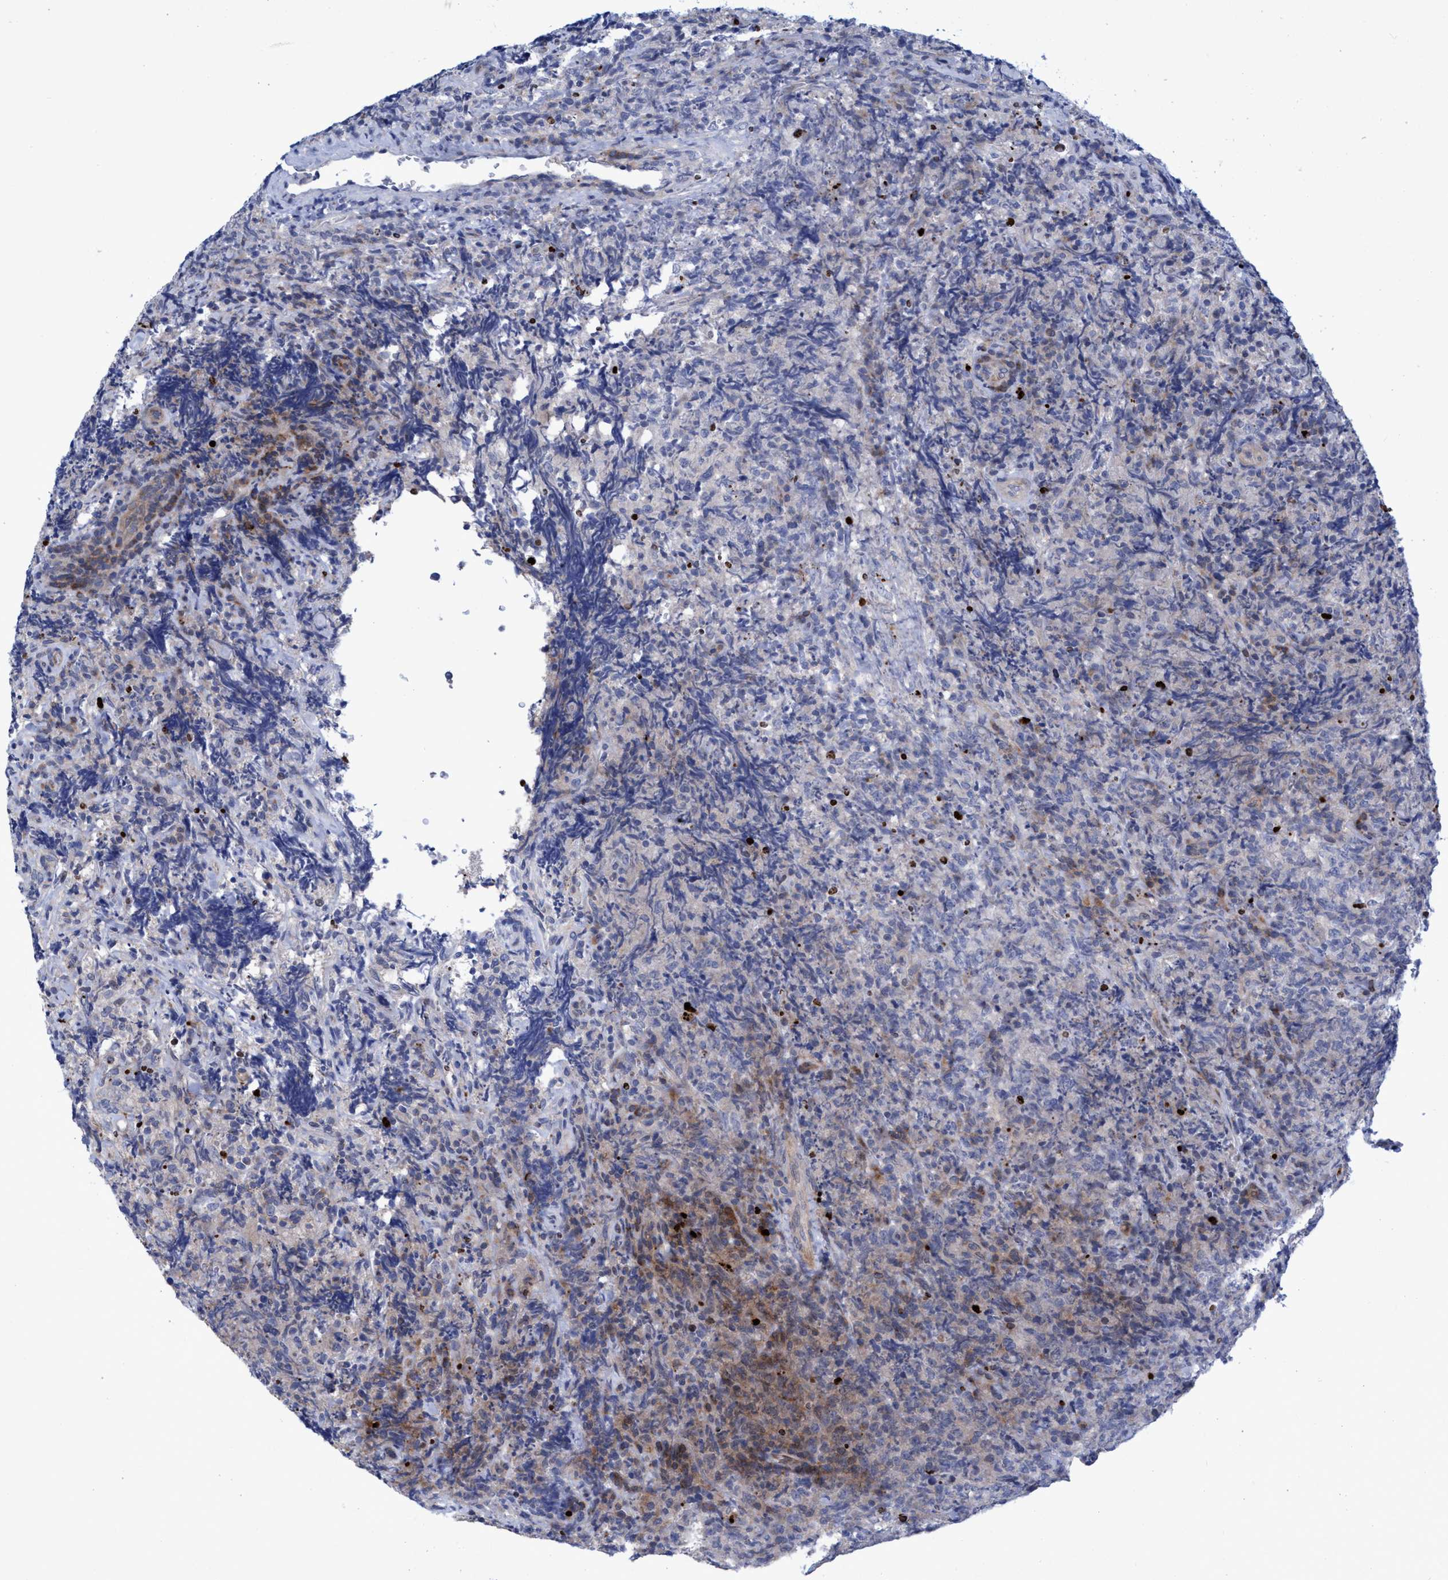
{"staining": {"intensity": "weak", "quantity": "<25%", "location": "cytoplasmic/membranous"}, "tissue": "lymphoma", "cell_type": "Tumor cells", "image_type": "cancer", "snomed": [{"axis": "morphology", "description": "Malignant lymphoma, non-Hodgkin's type, High grade"}, {"axis": "topography", "description": "Tonsil"}], "caption": "Tumor cells are negative for brown protein staining in lymphoma.", "gene": "R3HCC1", "patient": {"sex": "female", "age": 36}}